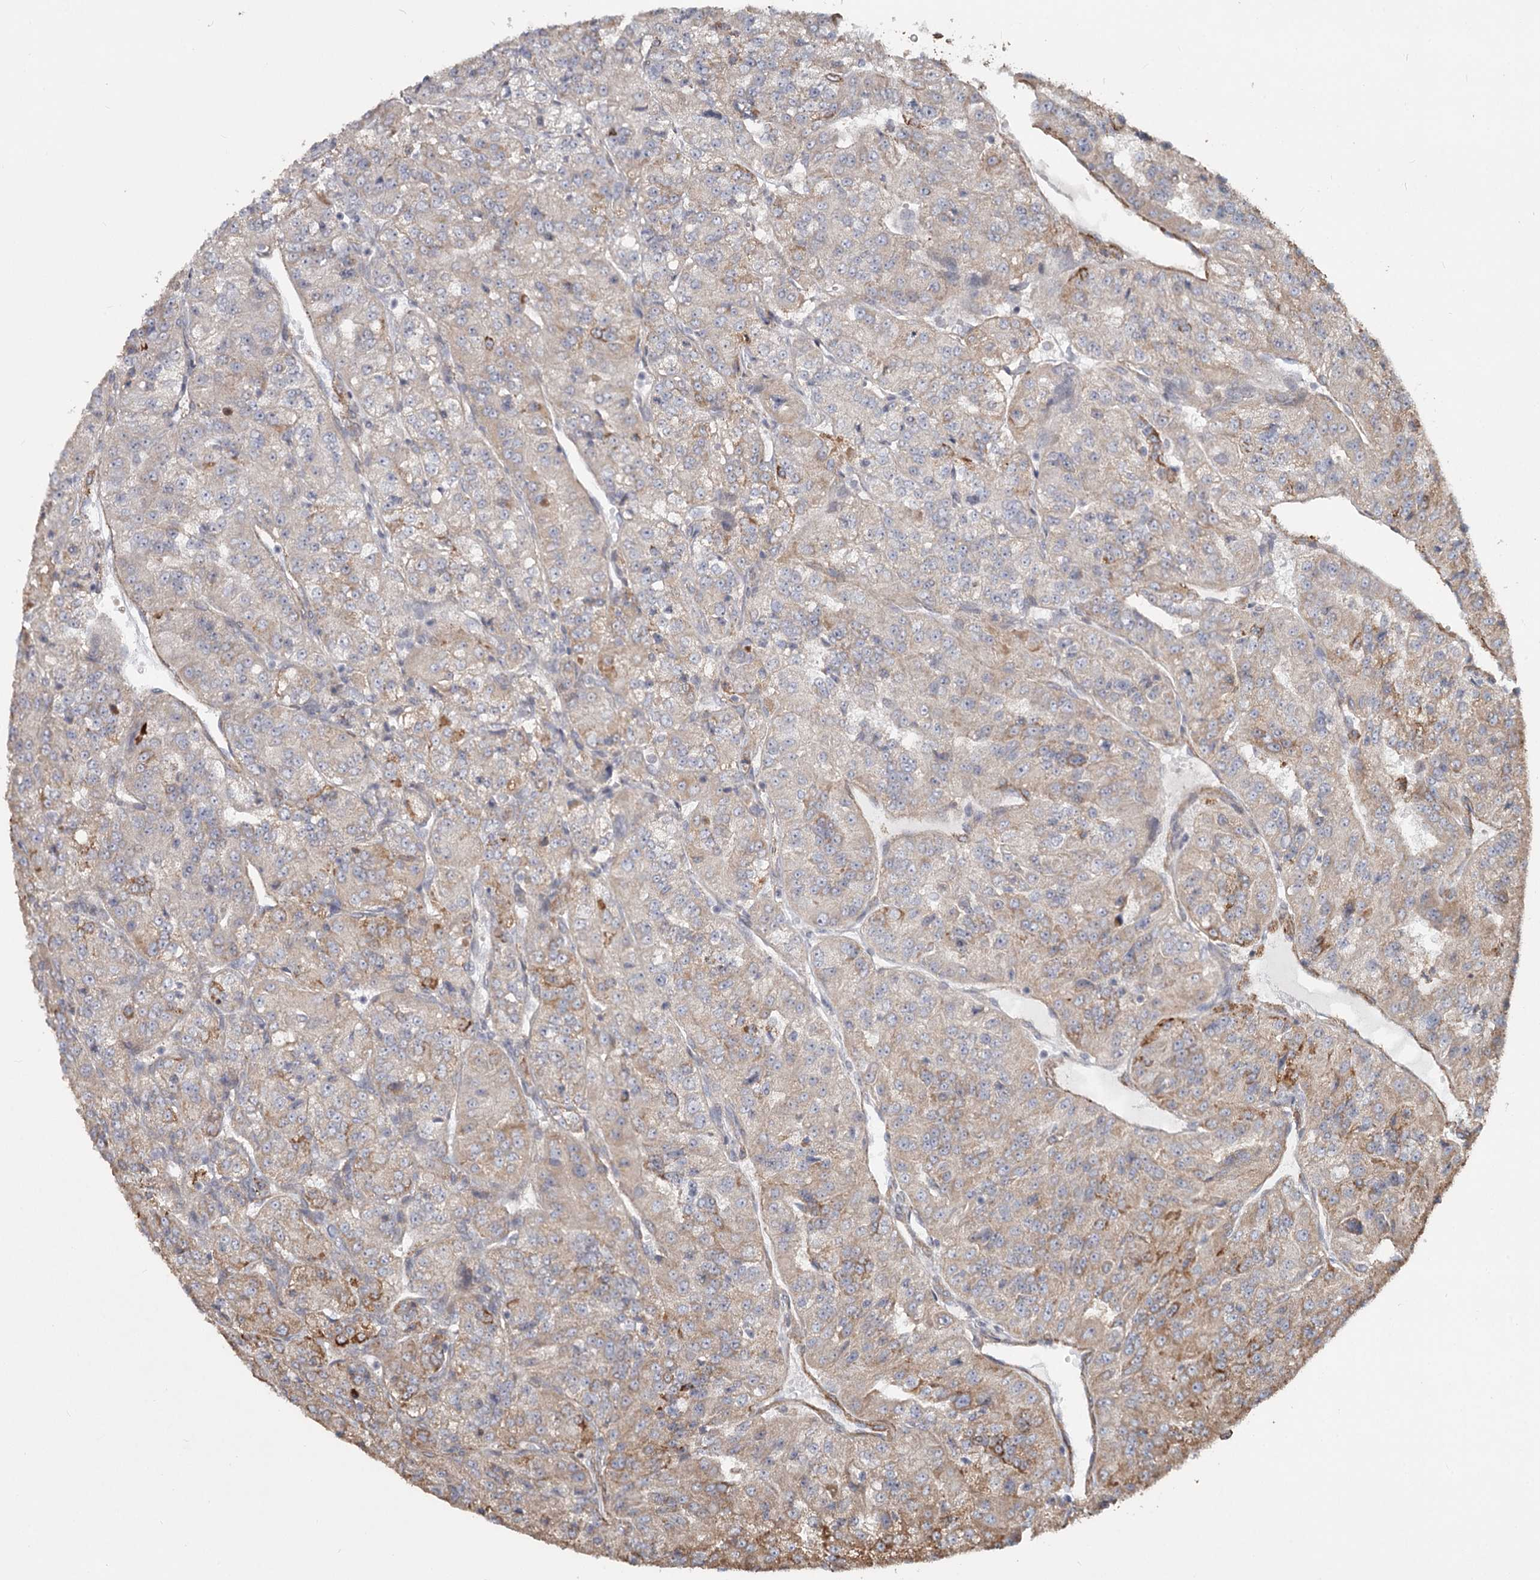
{"staining": {"intensity": "moderate", "quantity": "<25%", "location": "cytoplasmic/membranous"}, "tissue": "renal cancer", "cell_type": "Tumor cells", "image_type": "cancer", "snomed": [{"axis": "morphology", "description": "Adenocarcinoma, NOS"}, {"axis": "topography", "description": "Kidney"}], "caption": "Protein expression by immunohistochemistry (IHC) demonstrates moderate cytoplasmic/membranous staining in about <25% of tumor cells in renal cancer.", "gene": "DHRS9", "patient": {"sex": "female", "age": 63}}